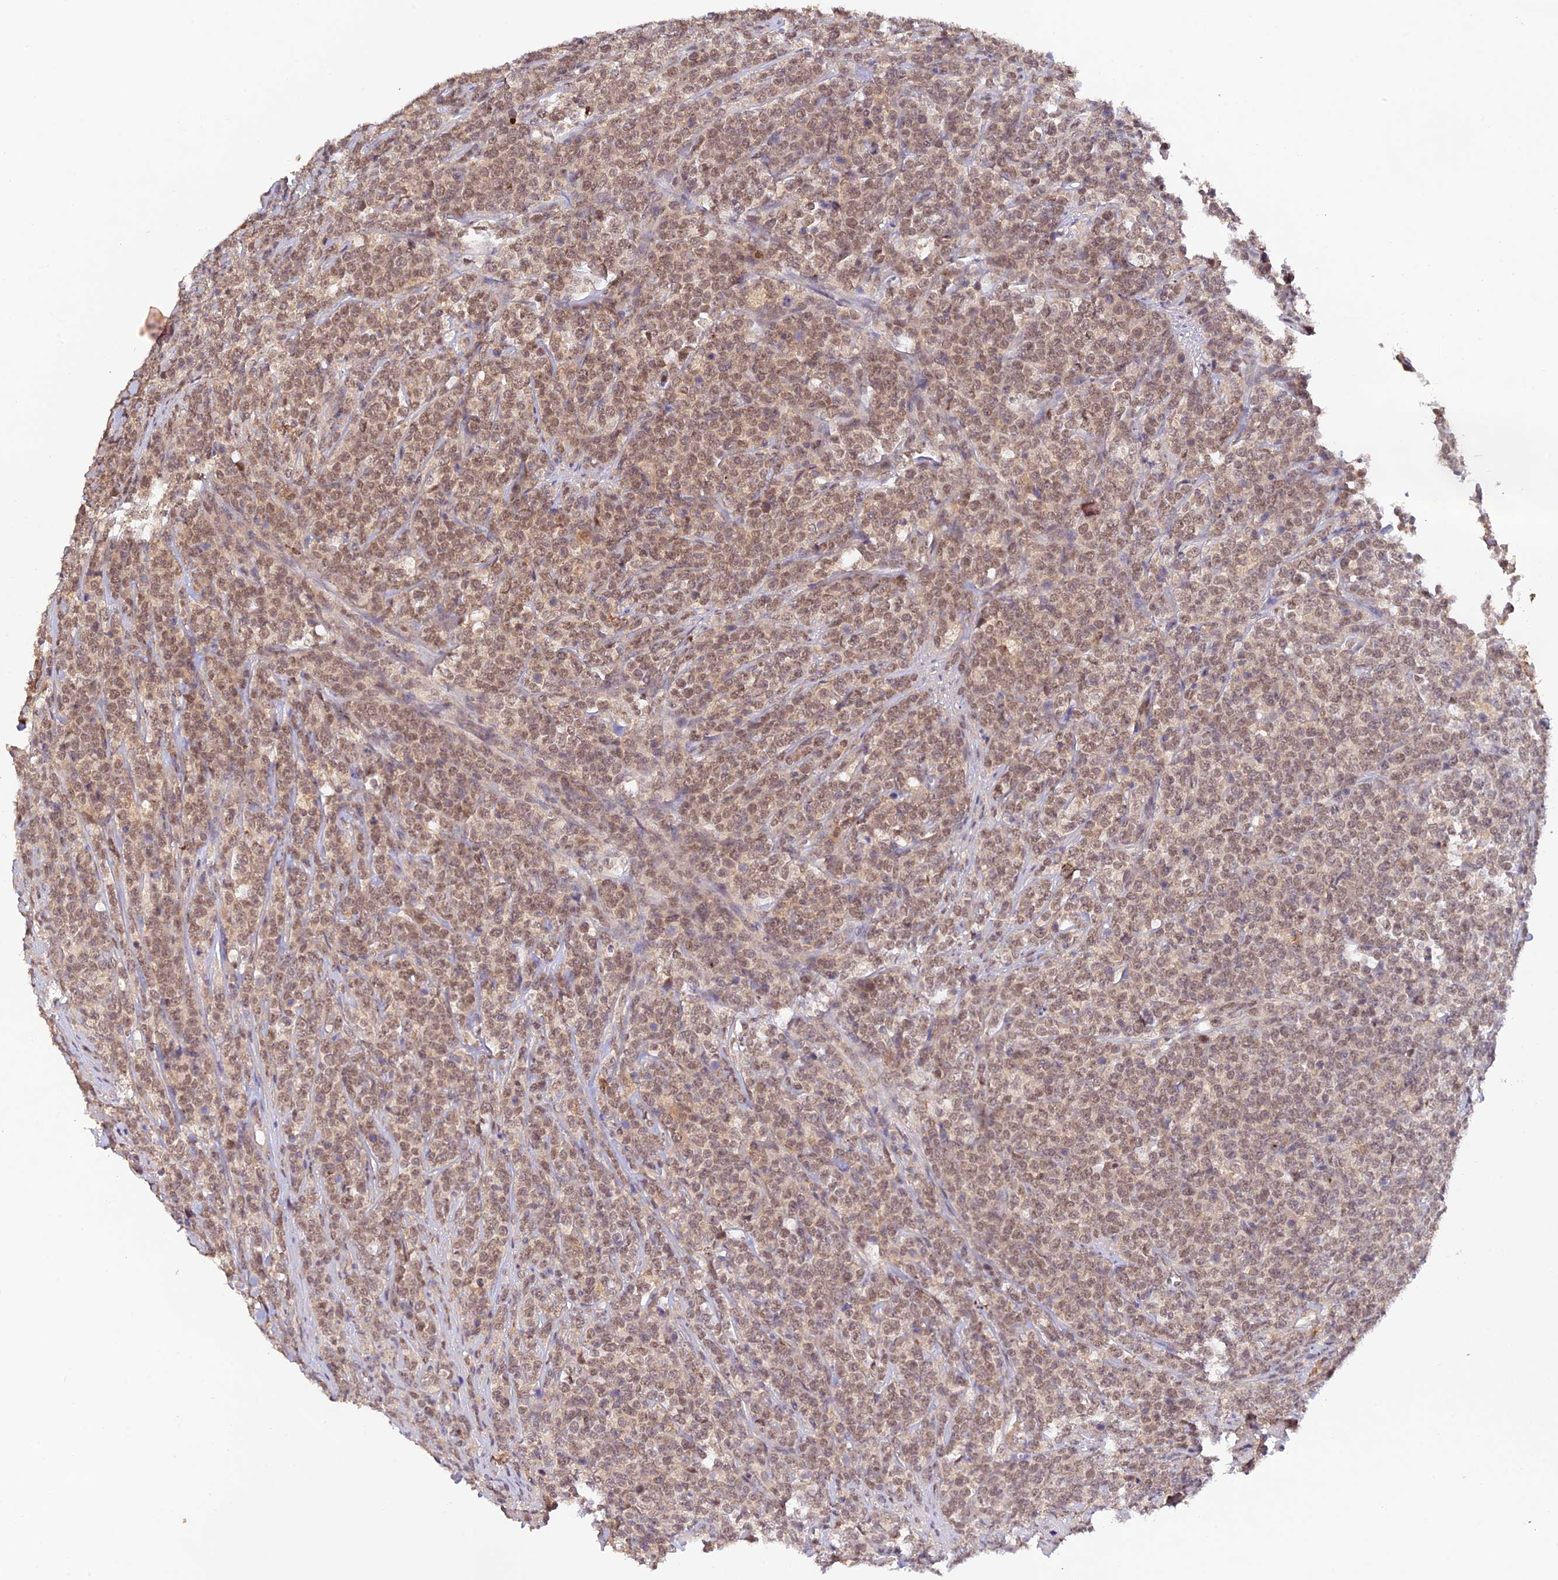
{"staining": {"intensity": "weak", "quantity": ">75%", "location": "cytoplasmic/membranous,nuclear"}, "tissue": "lymphoma", "cell_type": "Tumor cells", "image_type": "cancer", "snomed": [{"axis": "morphology", "description": "Malignant lymphoma, non-Hodgkin's type, High grade"}, {"axis": "topography", "description": "Small intestine"}], "caption": "Immunohistochemistry histopathology image of neoplastic tissue: malignant lymphoma, non-Hodgkin's type (high-grade) stained using immunohistochemistry displays low levels of weak protein expression localized specifically in the cytoplasmic/membranous and nuclear of tumor cells, appearing as a cytoplasmic/membranous and nuclear brown color.", "gene": "ZNF436", "patient": {"sex": "male", "age": 8}}